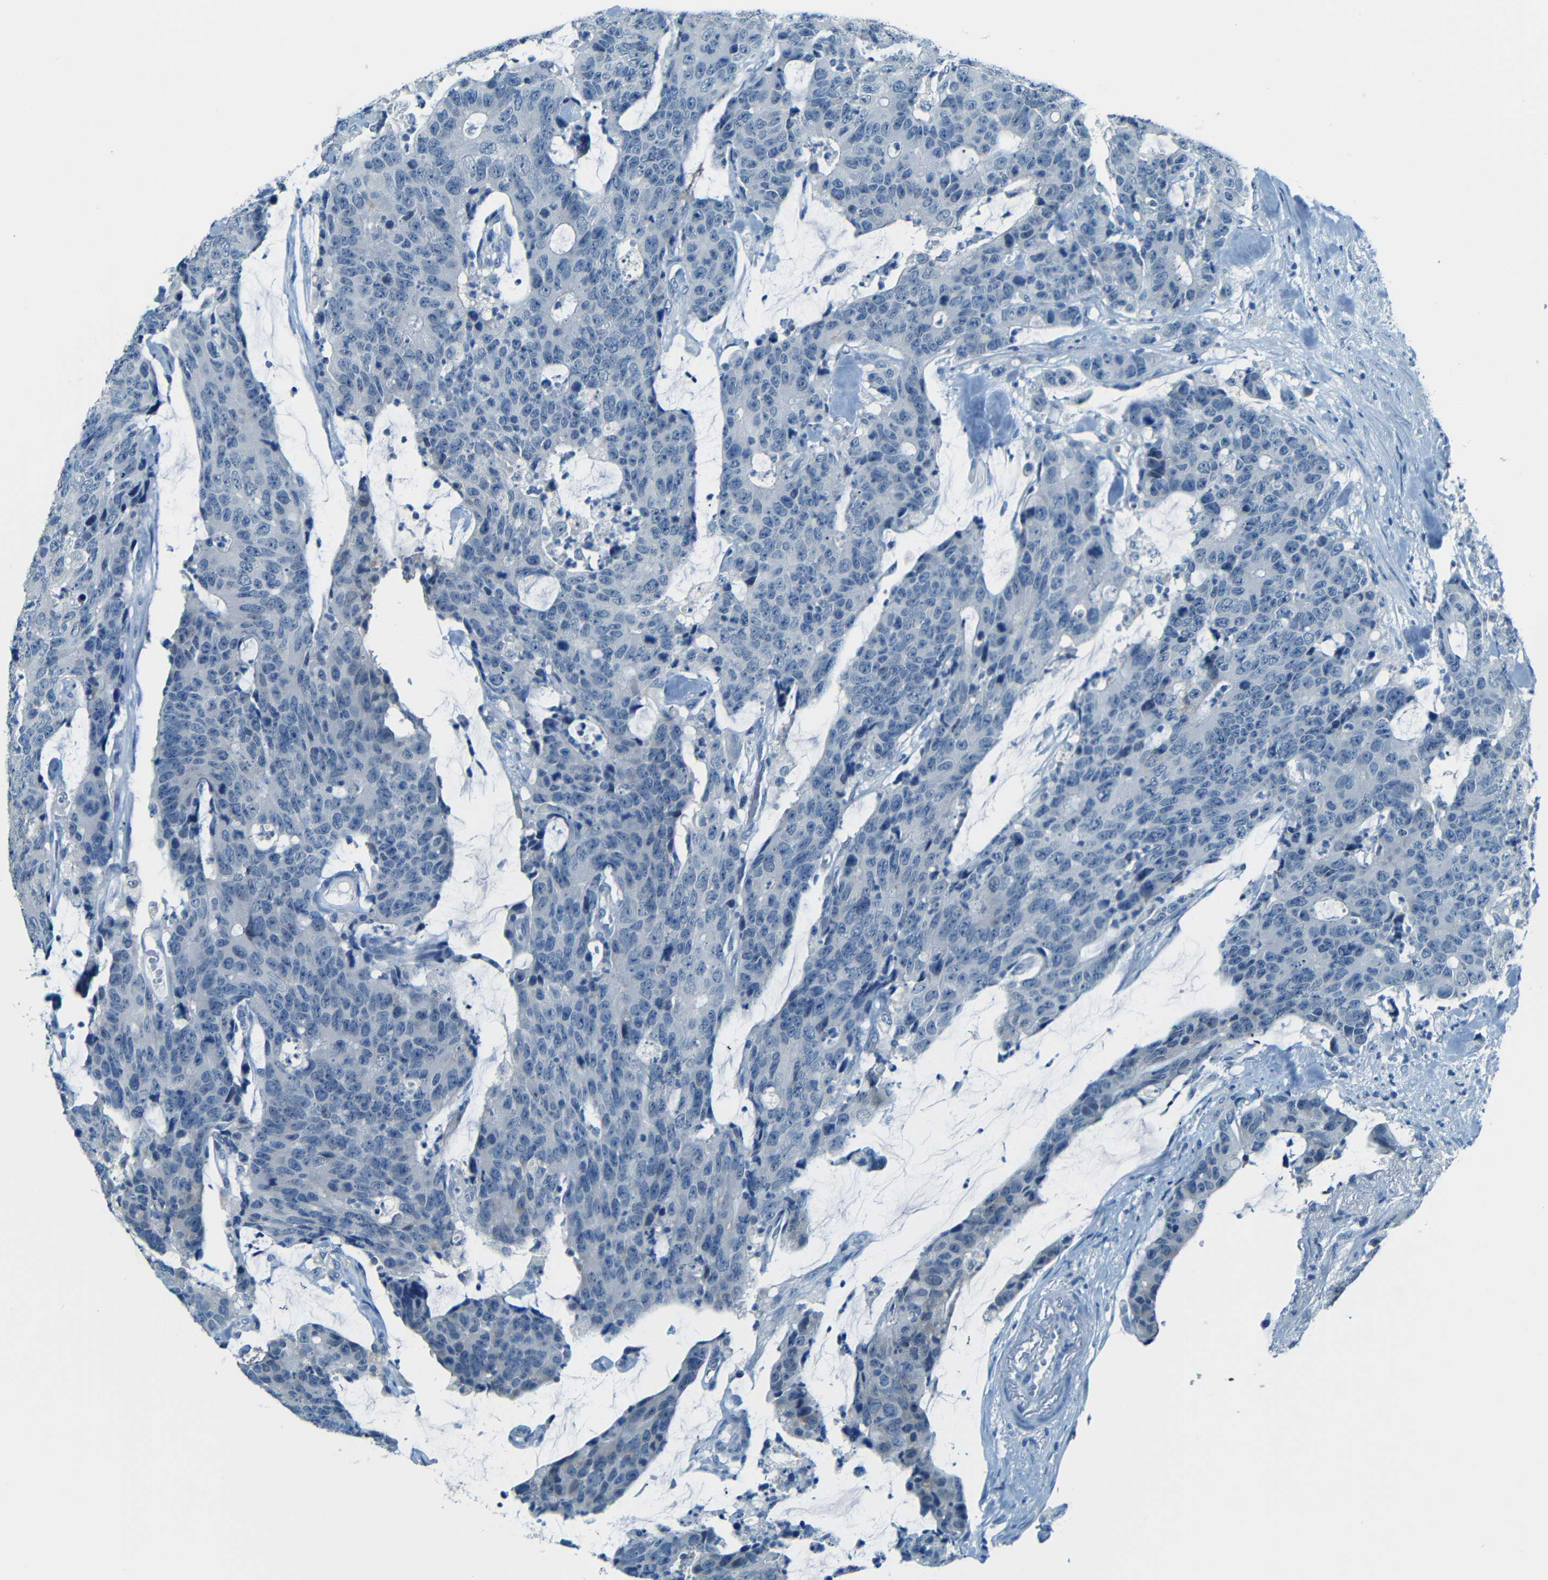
{"staining": {"intensity": "negative", "quantity": "none", "location": "none"}, "tissue": "colorectal cancer", "cell_type": "Tumor cells", "image_type": "cancer", "snomed": [{"axis": "morphology", "description": "Adenocarcinoma, NOS"}, {"axis": "topography", "description": "Colon"}], "caption": "An image of adenocarcinoma (colorectal) stained for a protein exhibits no brown staining in tumor cells. Brightfield microscopy of immunohistochemistry stained with DAB (3,3'-diaminobenzidine) (brown) and hematoxylin (blue), captured at high magnification.", "gene": "ZMAT1", "patient": {"sex": "female", "age": 86}}